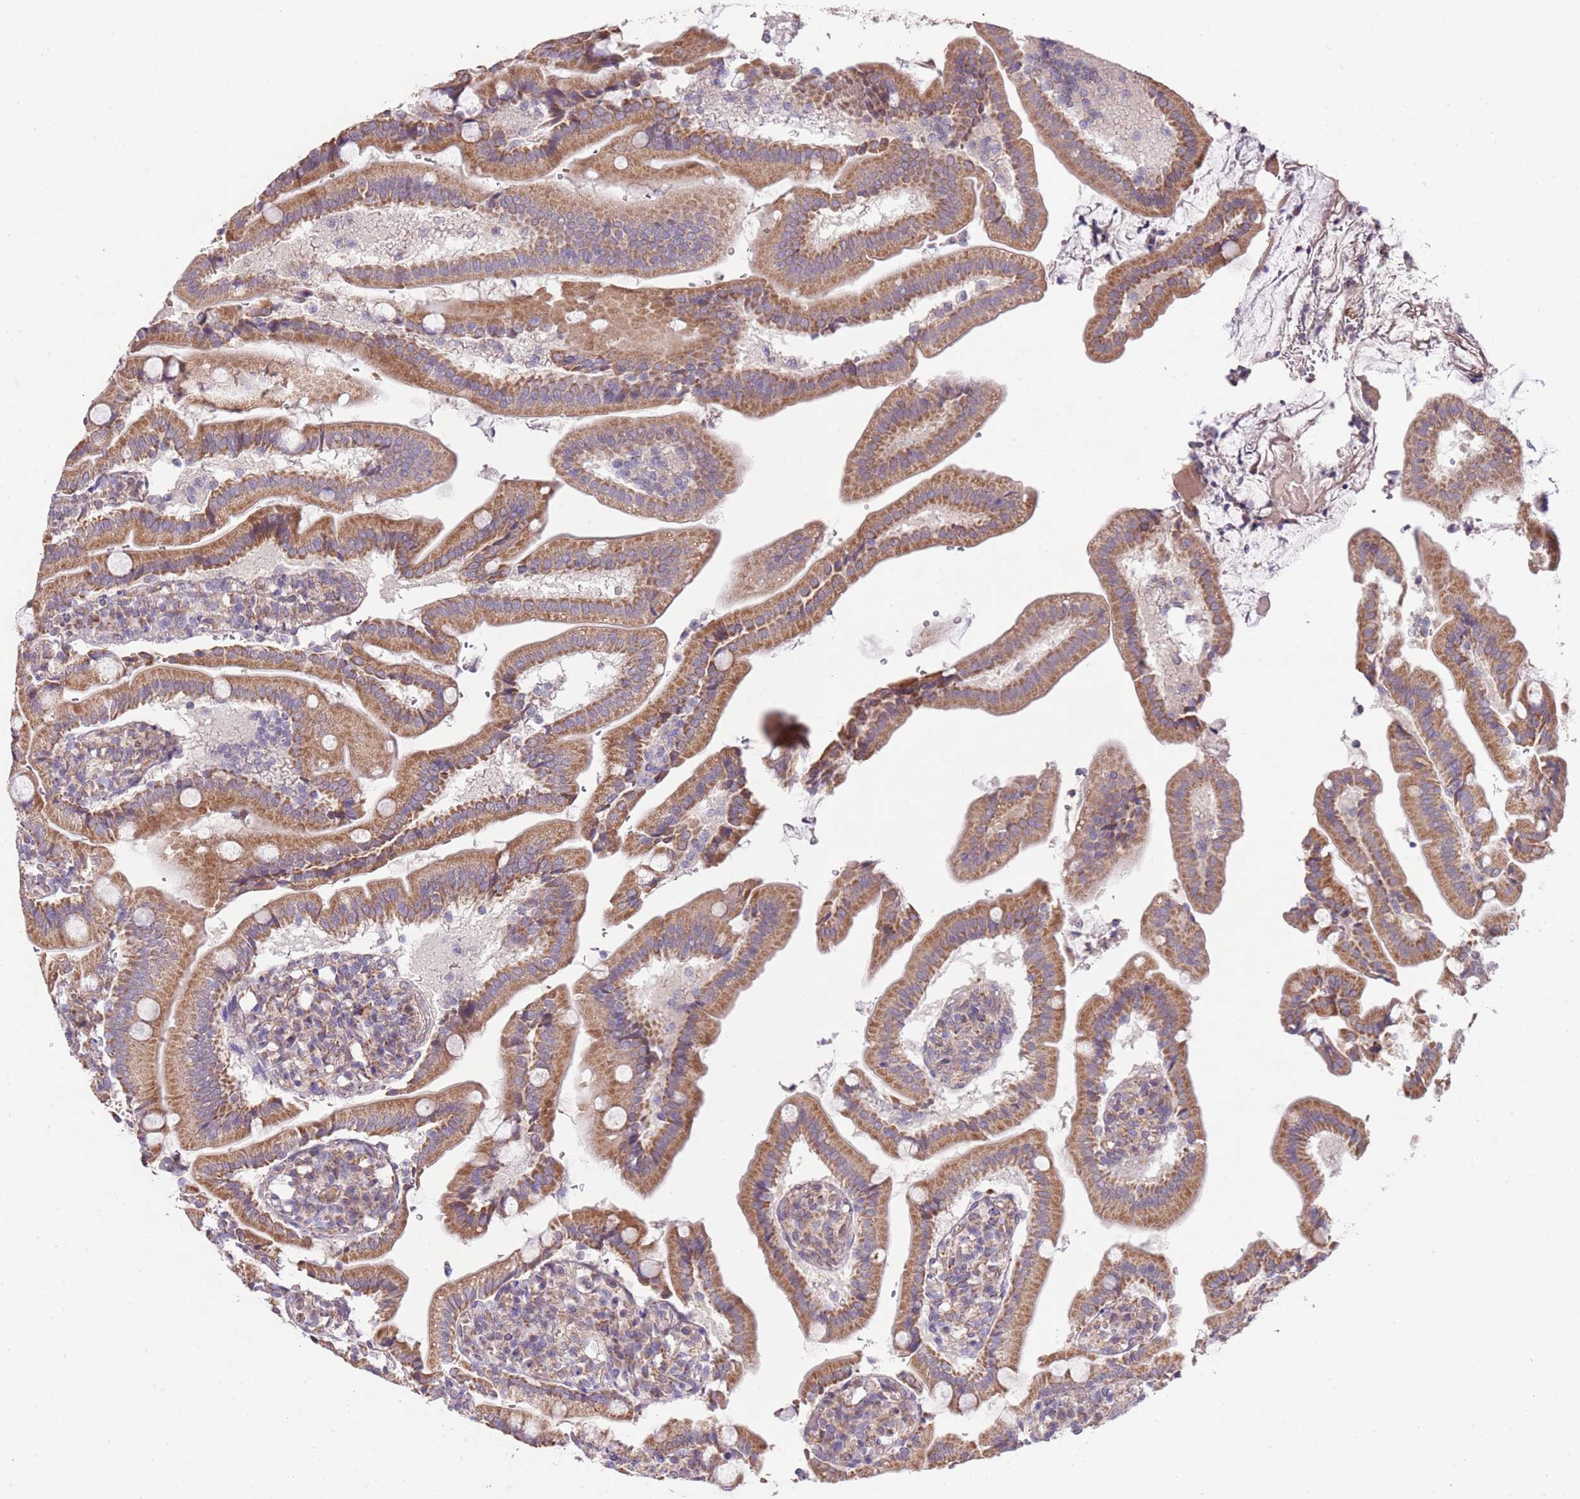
{"staining": {"intensity": "moderate", "quantity": ">75%", "location": "cytoplasmic/membranous"}, "tissue": "duodenum", "cell_type": "Glandular cells", "image_type": "normal", "snomed": [{"axis": "morphology", "description": "Normal tissue, NOS"}, {"axis": "topography", "description": "Duodenum"}], "caption": "Immunohistochemical staining of unremarkable human duodenum demonstrates >75% levels of moderate cytoplasmic/membranous protein expression in about >75% of glandular cells.", "gene": "IVD", "patient": {"sex": "female", "age": 67}}